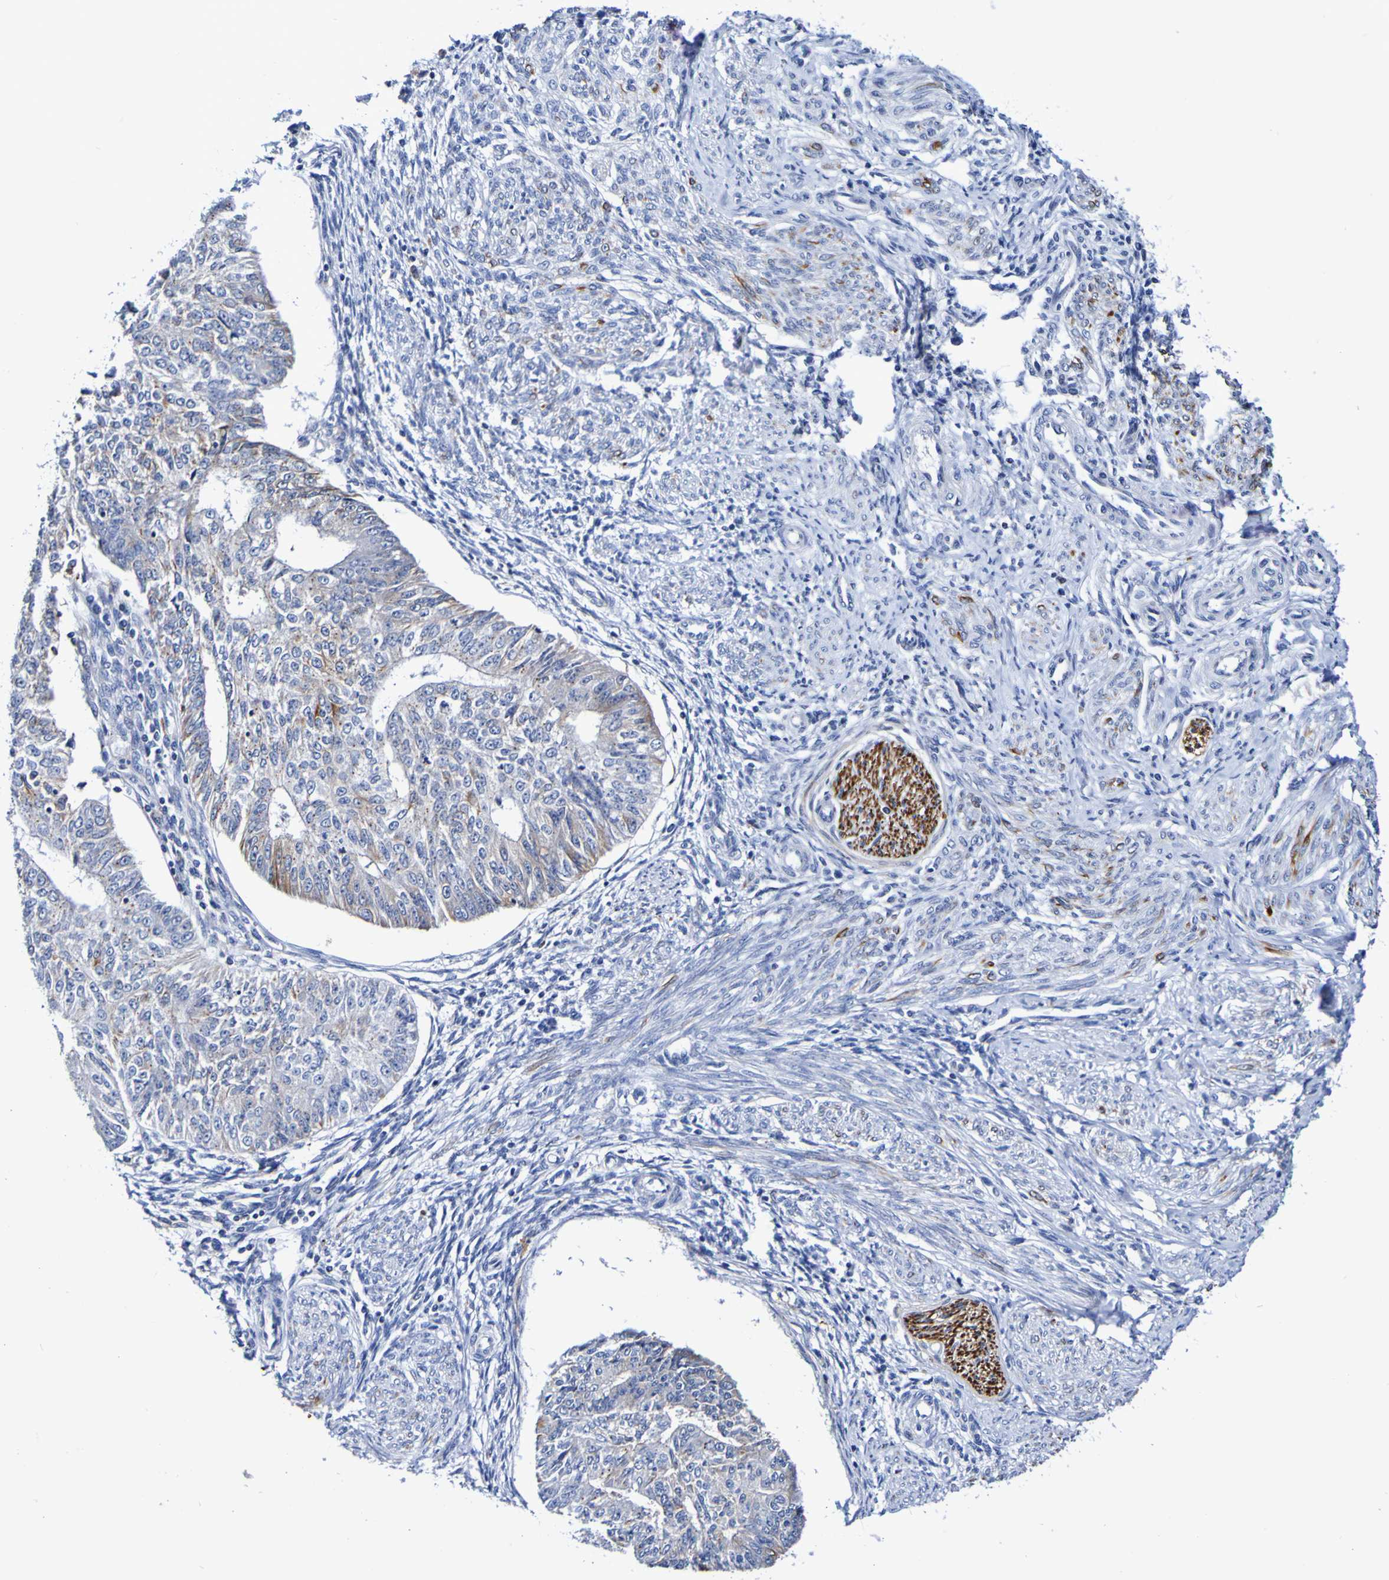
{"staining": {"intensity": "negative", "quantity": "none", "location": "none"}, "tissue": "endometrial cancer", "cell_type": "Tumor cells", "image_type": "cancer", "snomed": [{"axis": "morphology", "description": "Adenocarcinoma, NOS"}, {"axis": "topography", "description": "Endometrium"}], "caption": "The micrograph reveals no staining of tumor cells in adenocarcinoma (endometrial). Nuclei are stained in blue.", "gene": "SEZ6", "patient": {"sex": "female", "age": 32}}